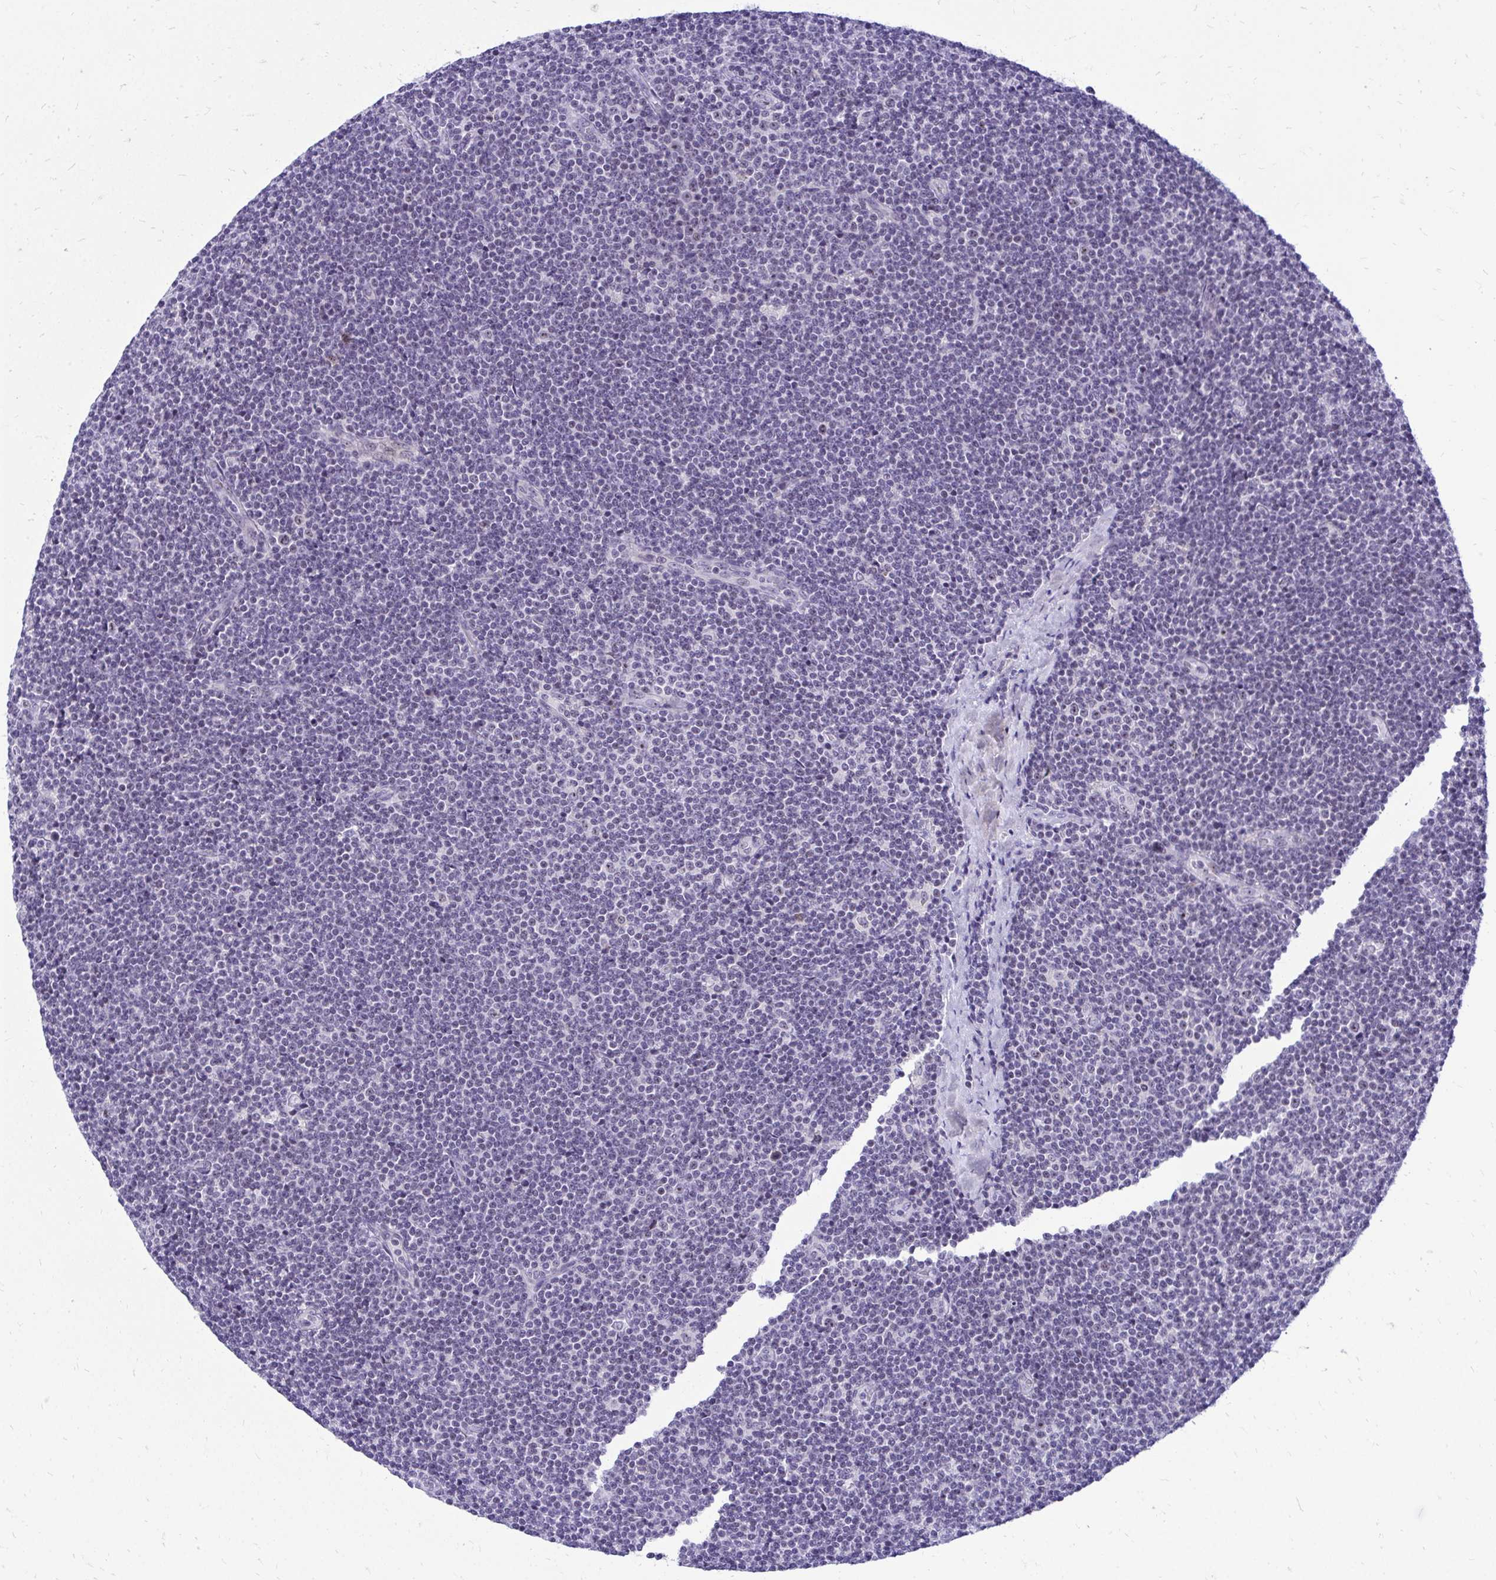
{"staining": {"intensity": "negative", "quantity": "none", "location": "none"}, "tissue": "lymphoma", "cell_type": "Tumor cells", "image_type": "cancer", "snomed": [{"axis": "morphology", "description": "Malignant lymphoma, non-Hodgkin's type, Low grade"}, {"axis": "topography", "description": "Lymph node"}], "caption": "Immunohistochemistry (IHC) of low-grade malignant lymphoma, non-Hodgkin's type shows no expression in tumor cells. (DAB (3,3'-diaminobenzidine) IHC, high magnification).", "gene": "NIFK", "patient": {"sex": "male", "age": 48}}